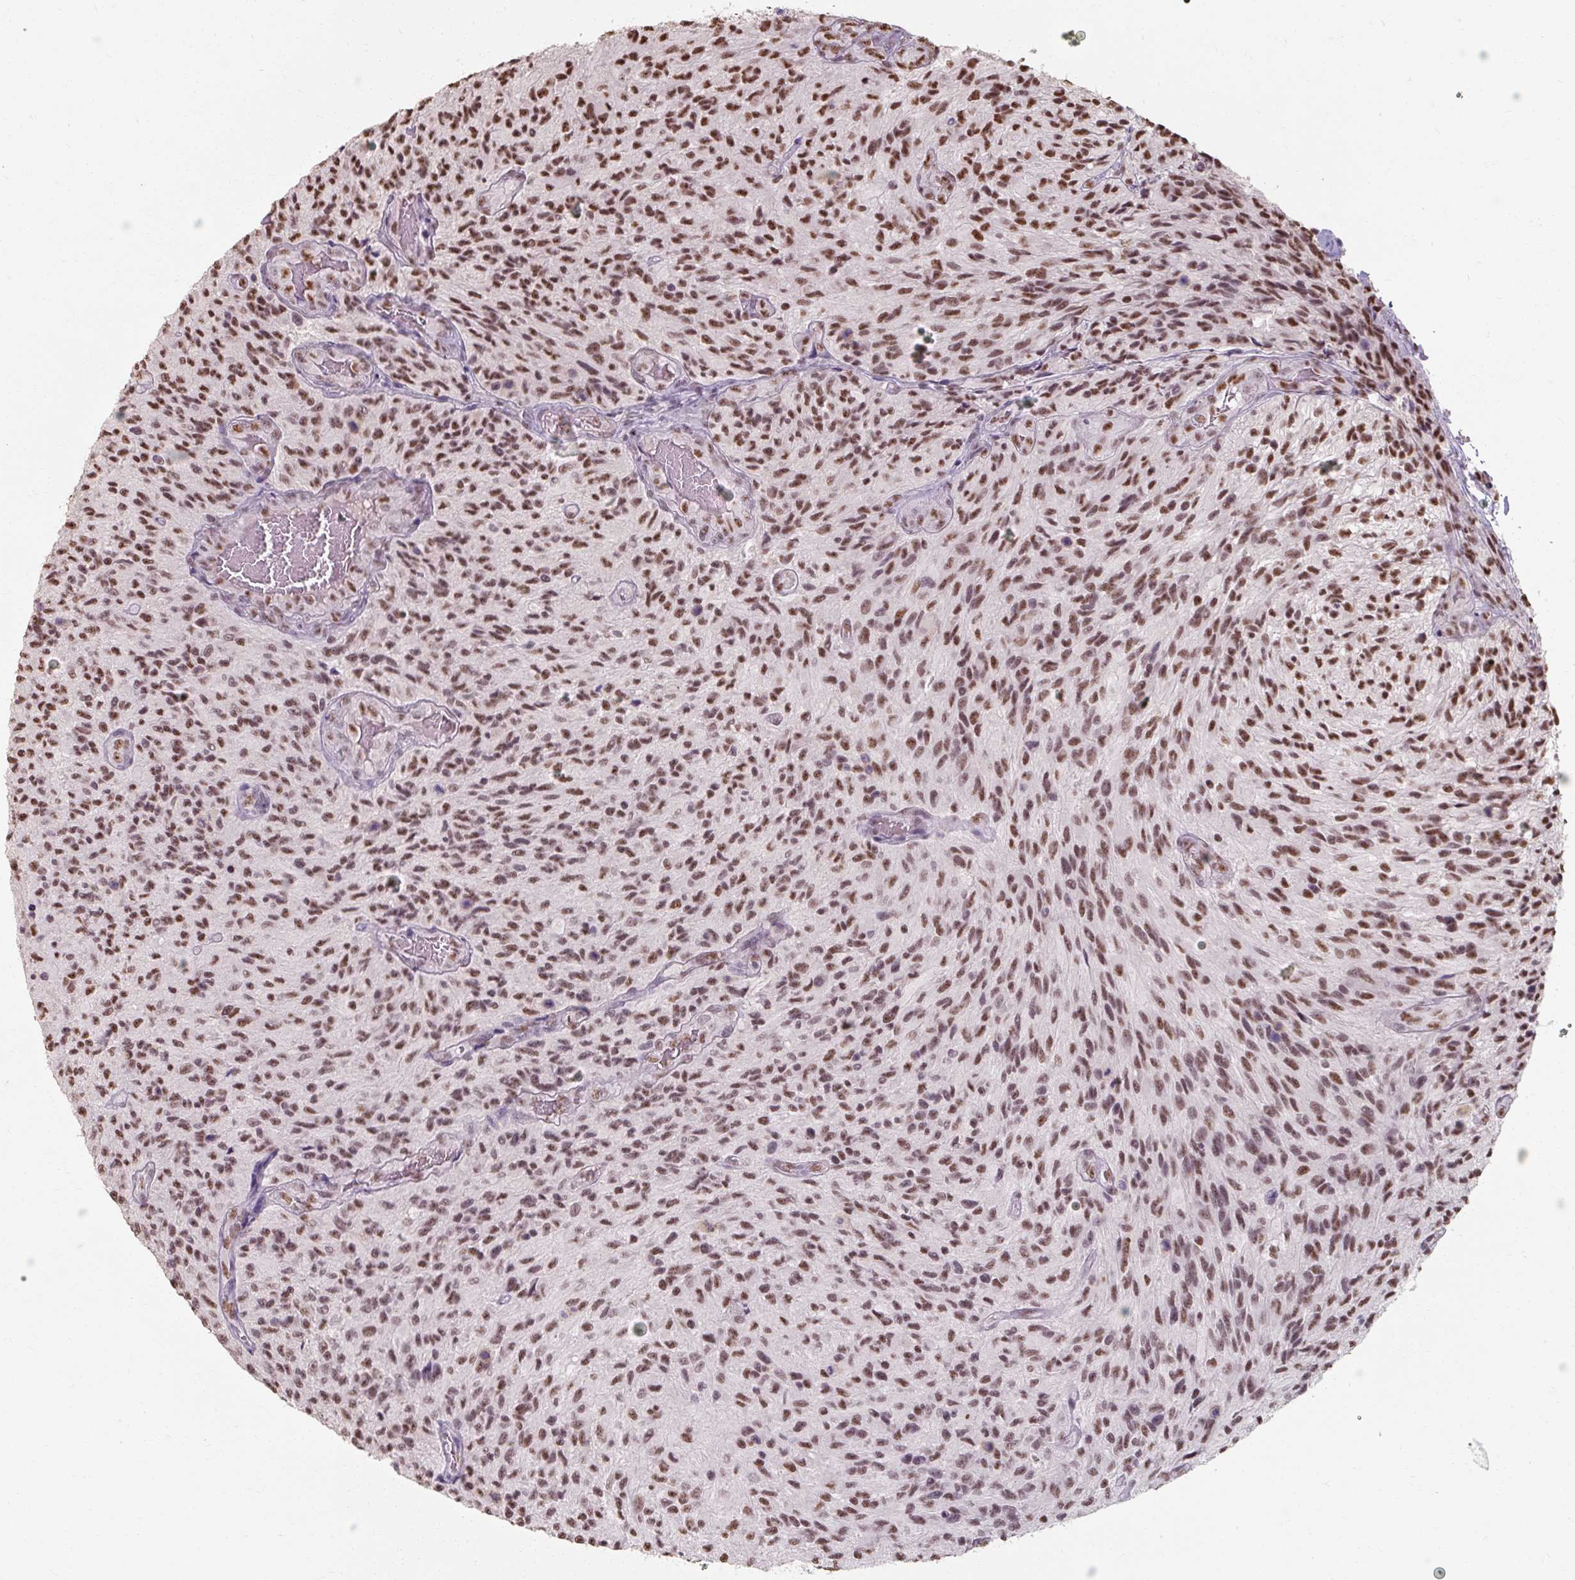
{"staining": {"intensity": "moderate", "quantity": ">75%", "location": "nuclear"}, "tissue": "glioma", "cell_type": "Tumor cells", "image_type": "cancer", "snomed": [{"axis": "morphology", "description": "Normal tissue, NOS"}, {"axis": "morphology", "description": "Glioma, malignant, High grade"}, {"axis": "topography", "description": "Cerebral cortex"}], "caption": "A brown stain shows moderate nuclear expression of a protein in glioma tumor cells.", "gene": "ZFTRAF1", "patient": {"sex": "male", "age": 56}}